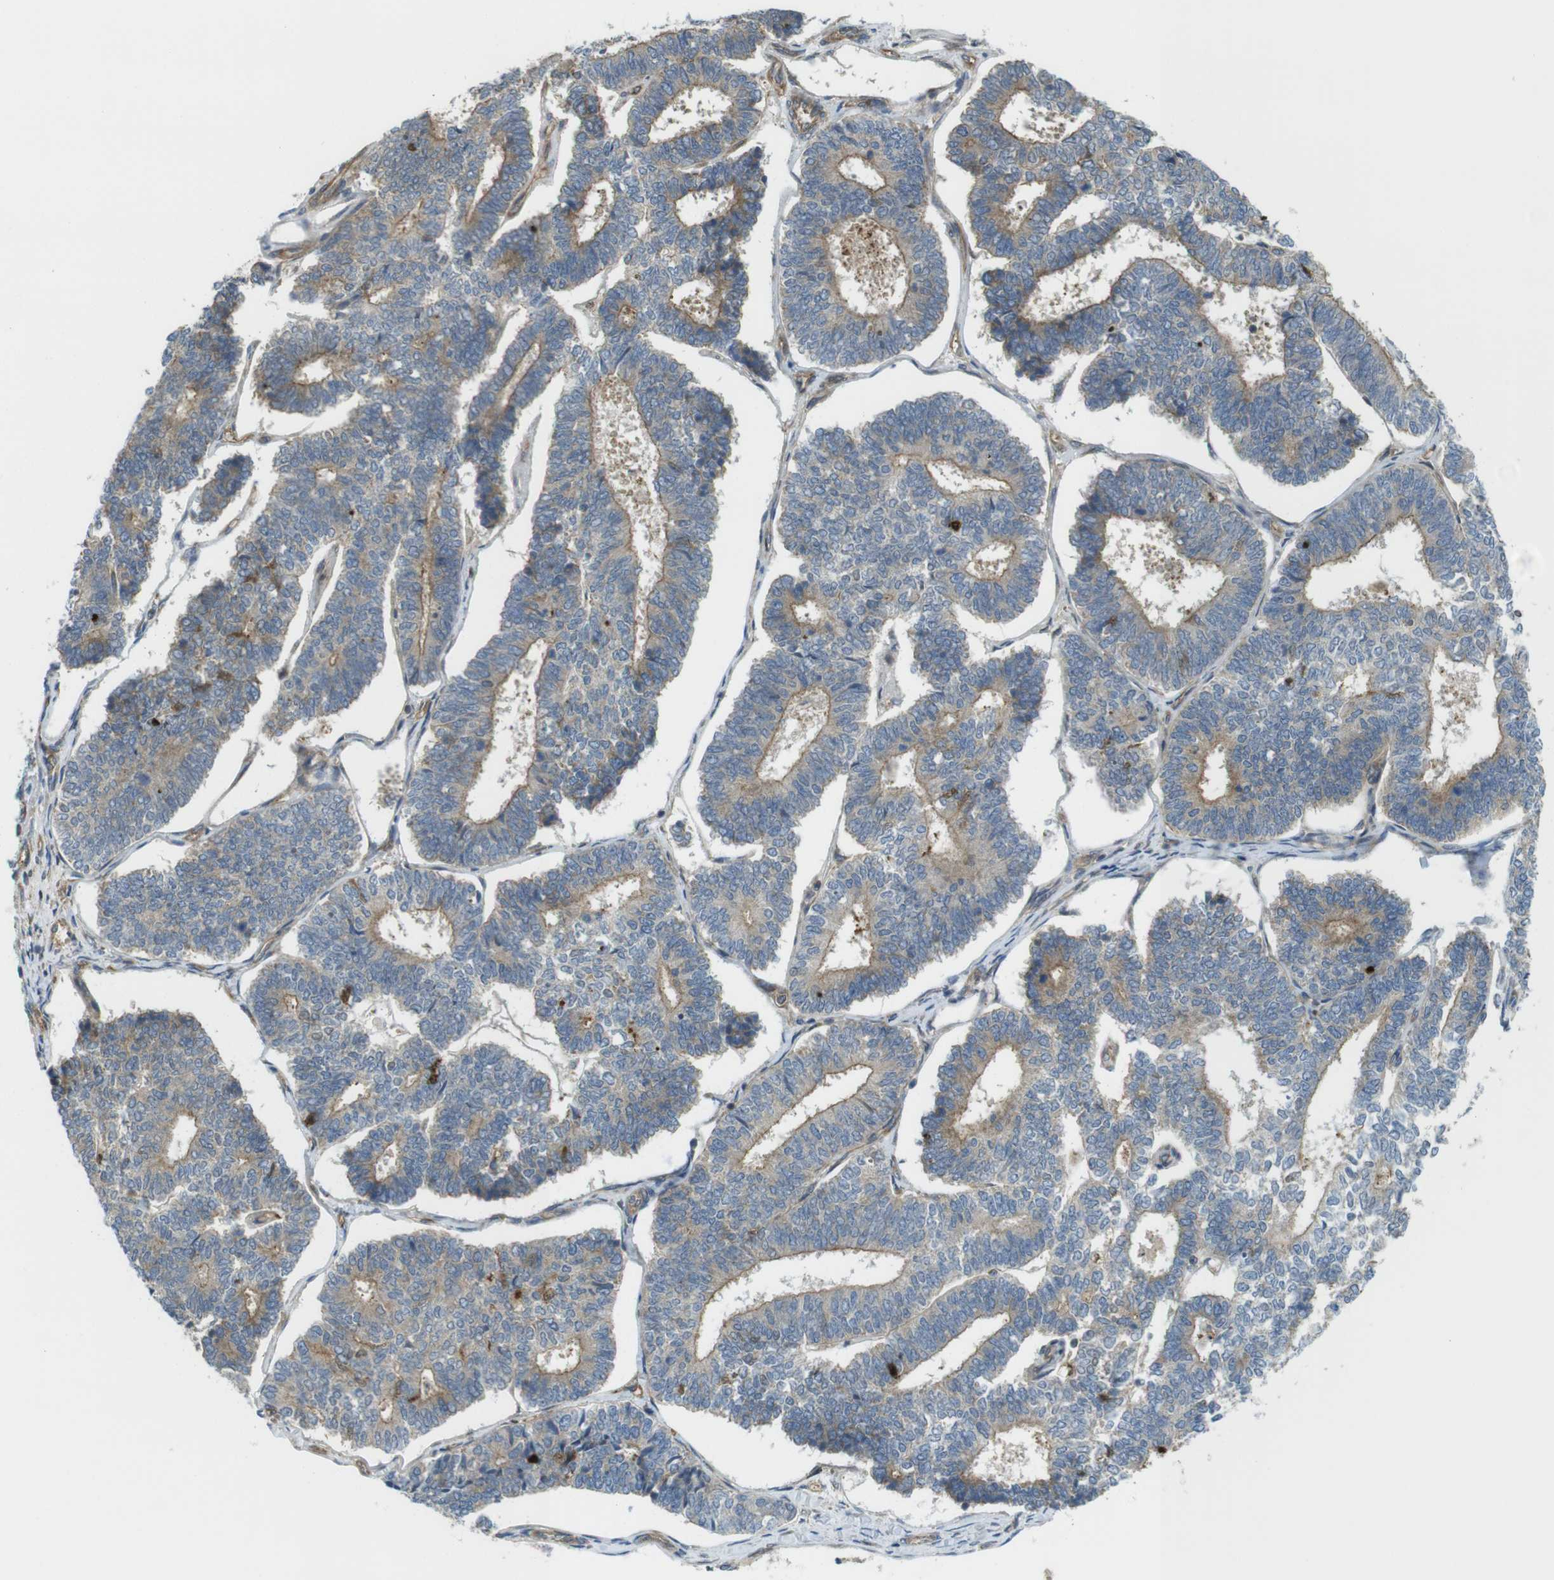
{"staining": {"intensity": "weak", "quantity": ">75%", "location": "cytoplasmic/membranous"}, "tissue": "endometrial cancer", "cell_type": "Tumor cells", "image_type": "cancer", "snomed": [{"axis": "morphology", "description": "Adenocarcinoma, NOS"}, {"axis": "topography", "description": "Endometrium"}], "caption": "Immunohistochemistry (IHC) micrograph of human endometrial cancer (adenocarcinoma) stained for a protein (brown), which shows low levels of weak cytoplasmic/membranous expression in about >75% of tumor cells.", "gene": "TSC1", "patient": {"sex": "female", "age": 70}}